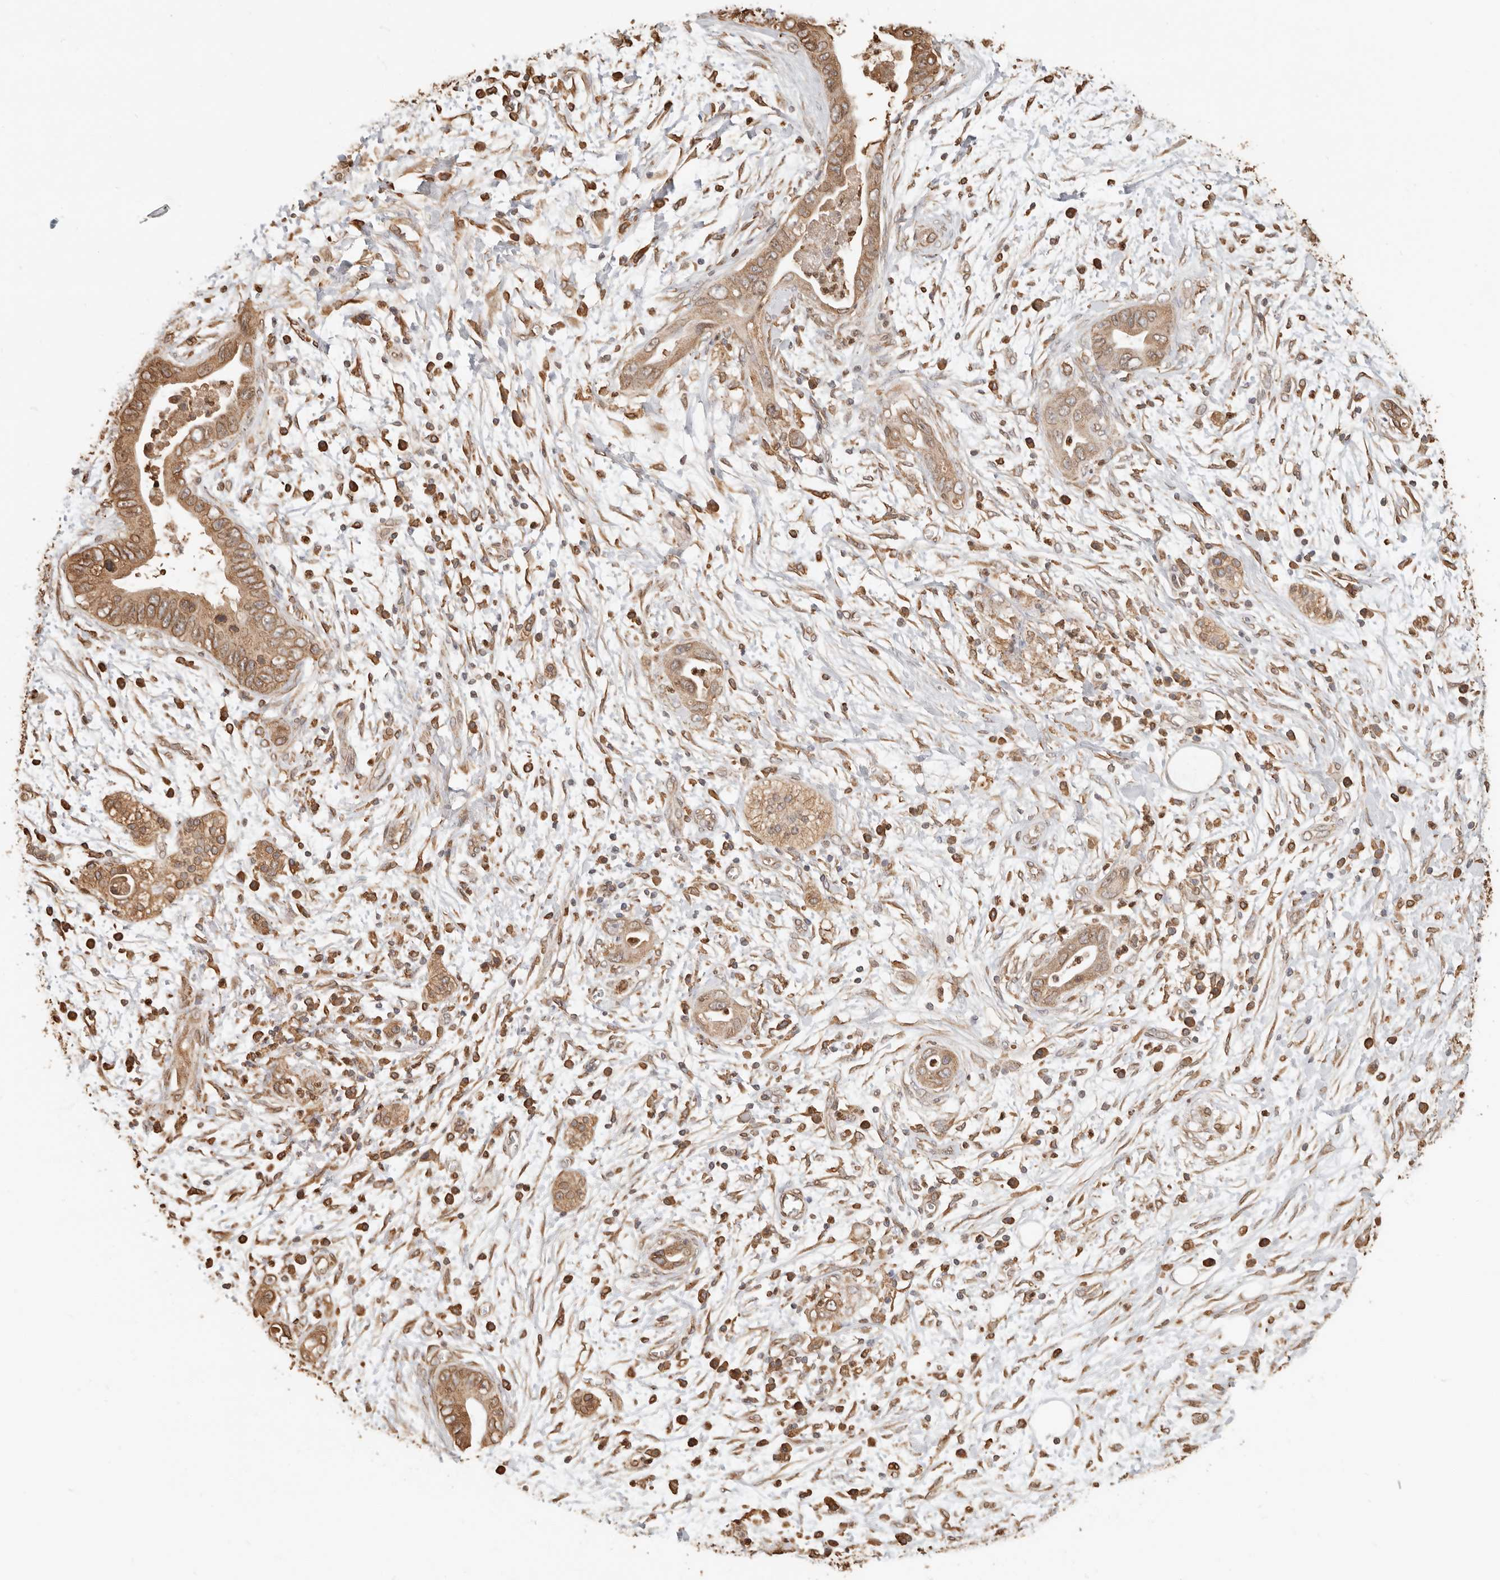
{"staining": {"intensity": "moderate", "quantity": ">75%", "location": "cytoplasmic/membranous"}, "tissue": "pancreatic cancer", "cell_type": "Tumor cells", "image_type": "cancer", "snomed": [{"axis": "morphology", "description": "Adenocarcinoma, NOS"}, {"axis": "topography", "description": "Pancreas"}], "caption": "Immunohistochemical staining of human pancreatic cancer exhibits medium levels of moderate cytoplasmic/membranous expression in approximately >75% of tumor cells.", "gene": "ARHGEF10L", "patient": {"sex": "male", "age": 75}}